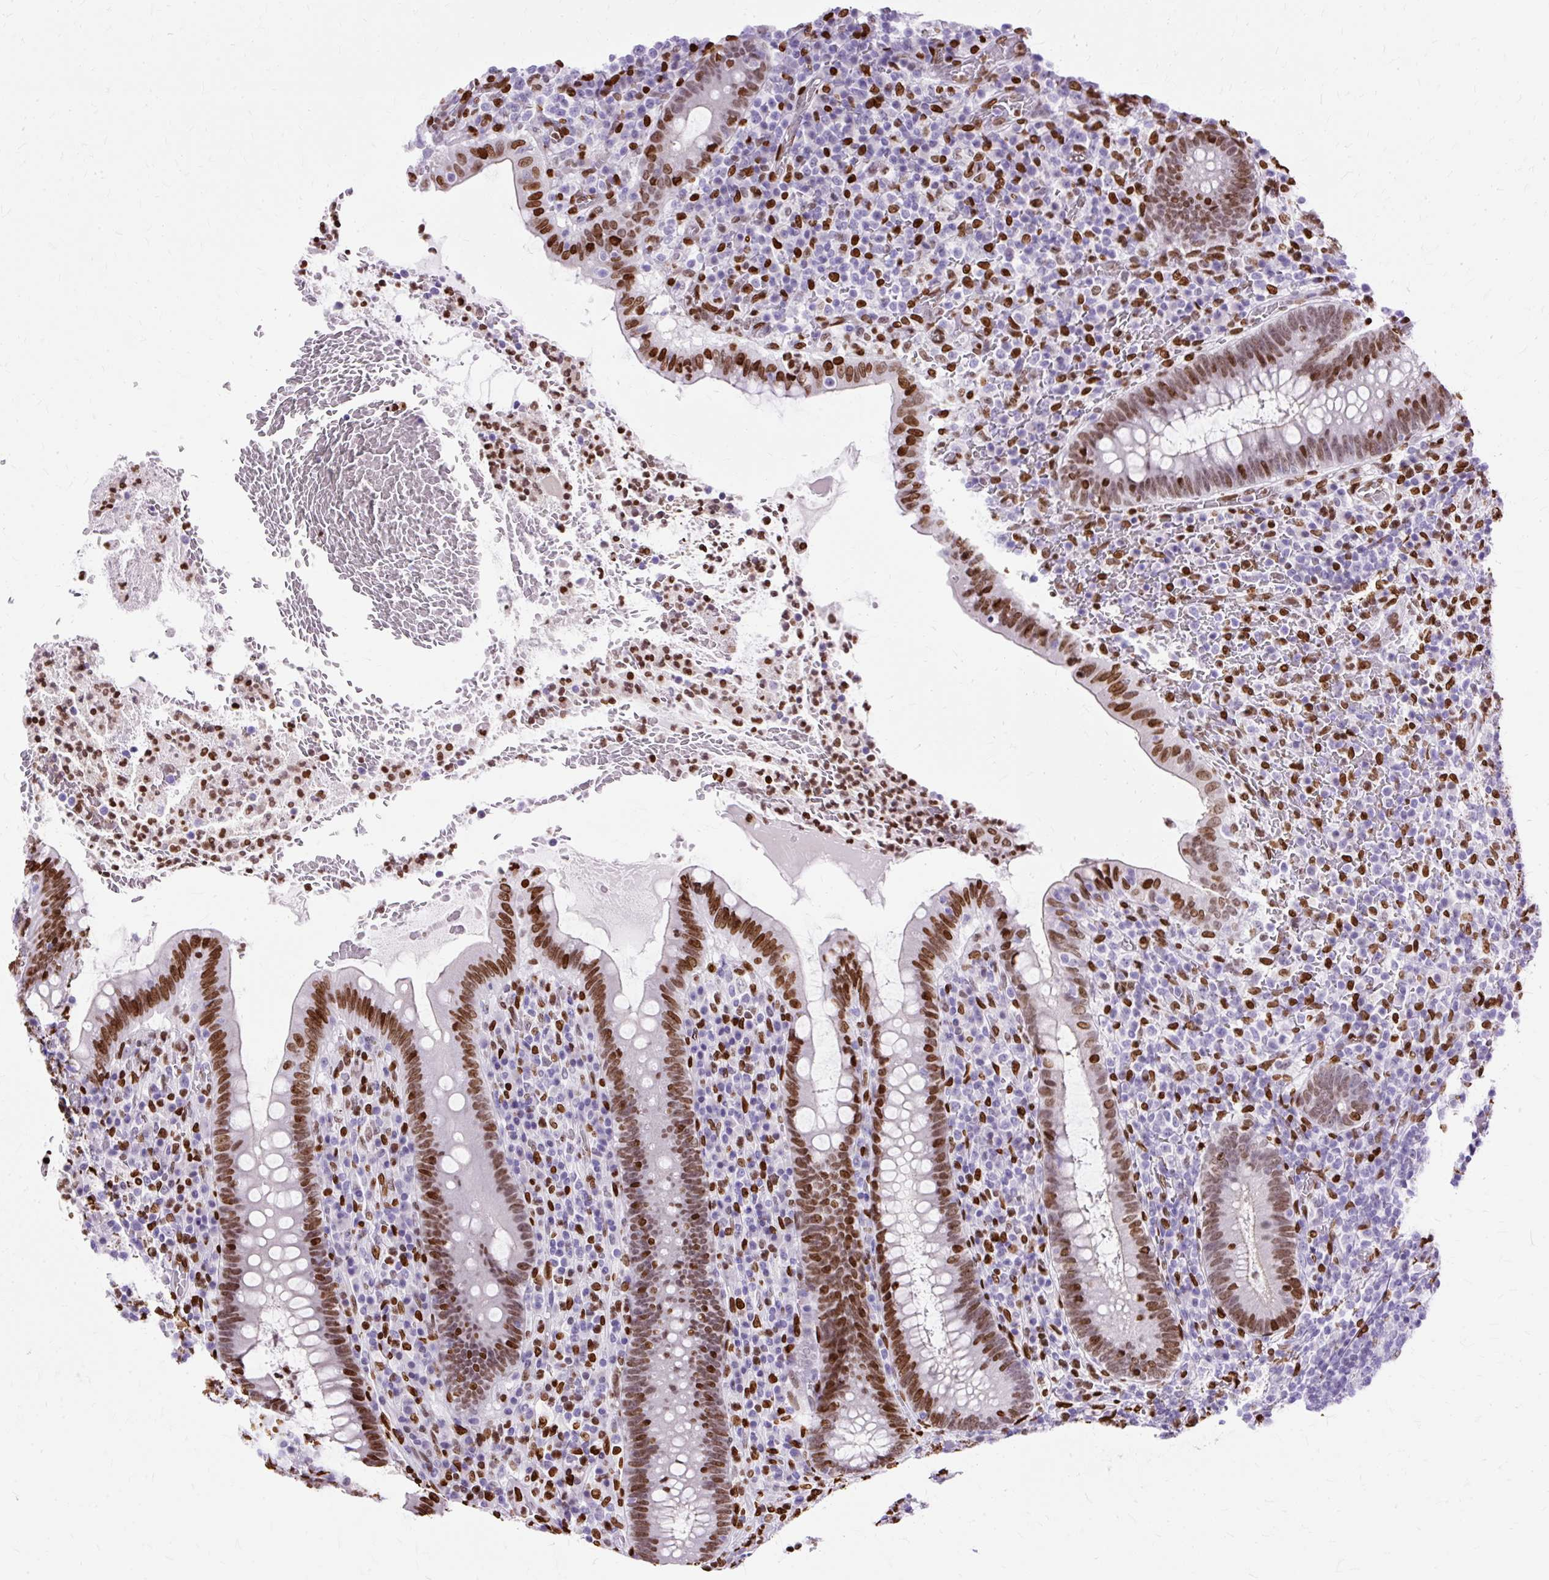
{"staining": {"intensity": "strong", "quantity": ">75%", "location": "nuclear"}, "tissue": "appendix", "cell_type": "Glandular cells", "image_type": "normal", "snomed": [{"axis": "morphology", "description": "Normal tissue, NOS"}, {"axis": "topography", "description": "Appendix"}], "caption": "Protein expression analysis of benign appendix exhibits strong nuclear expression in approximately >75% of glandular cells.", "gene": "TMEM184C", "patient": {"sex": "female", "age": 43}}